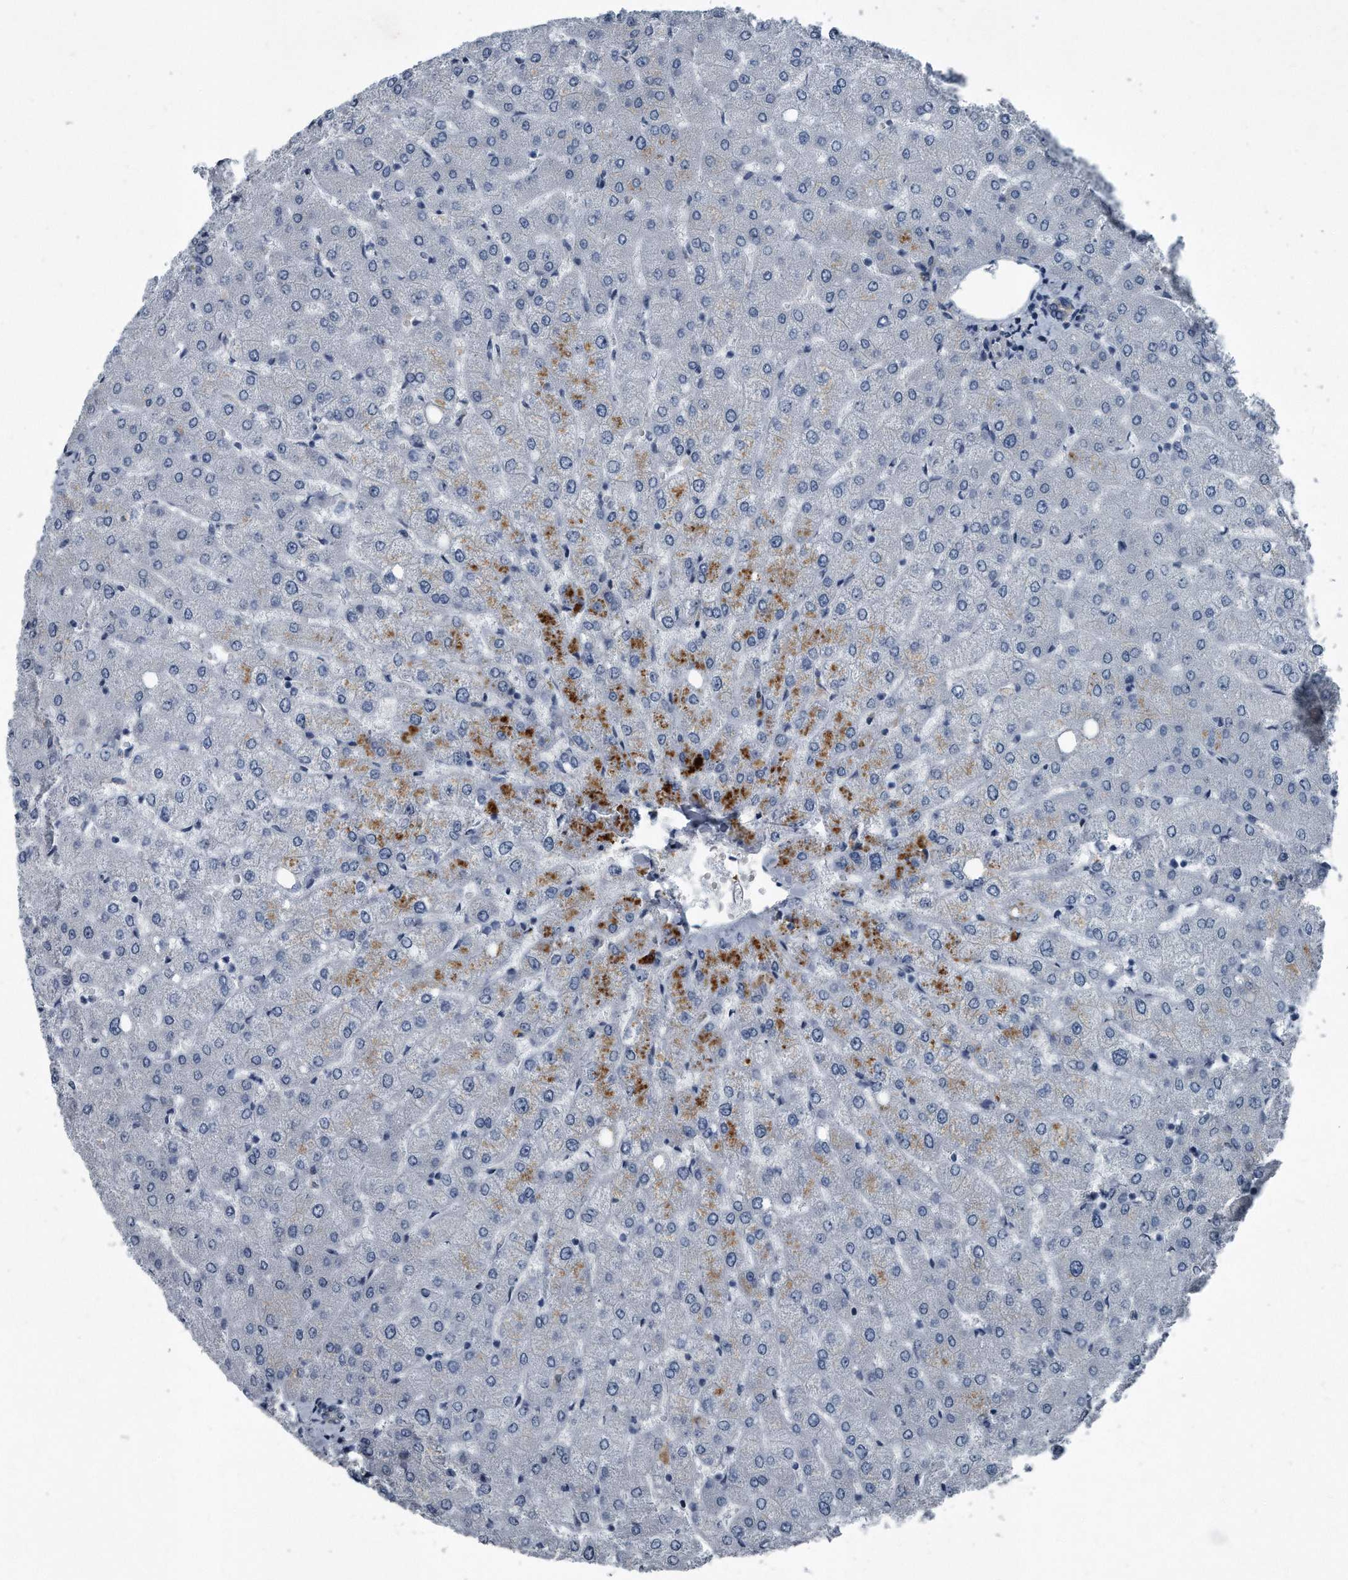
{"staining": {"intensity": "negative", "quantity": "none", "location": "none"}, "tissue": "liver", "cell_type": "Cholangiocytes", "image_type": "normal", "snomed": [{"axis": "morphology", "description": "Normal tissue, NOS"}, {"axis": "topography", "description": "Liver"}], "caption": "Micrograph shows no protein expression in cholangiocytes of benign liver.", "gene": "PLEC", "patient": {"sex": "female", "age": 54}}